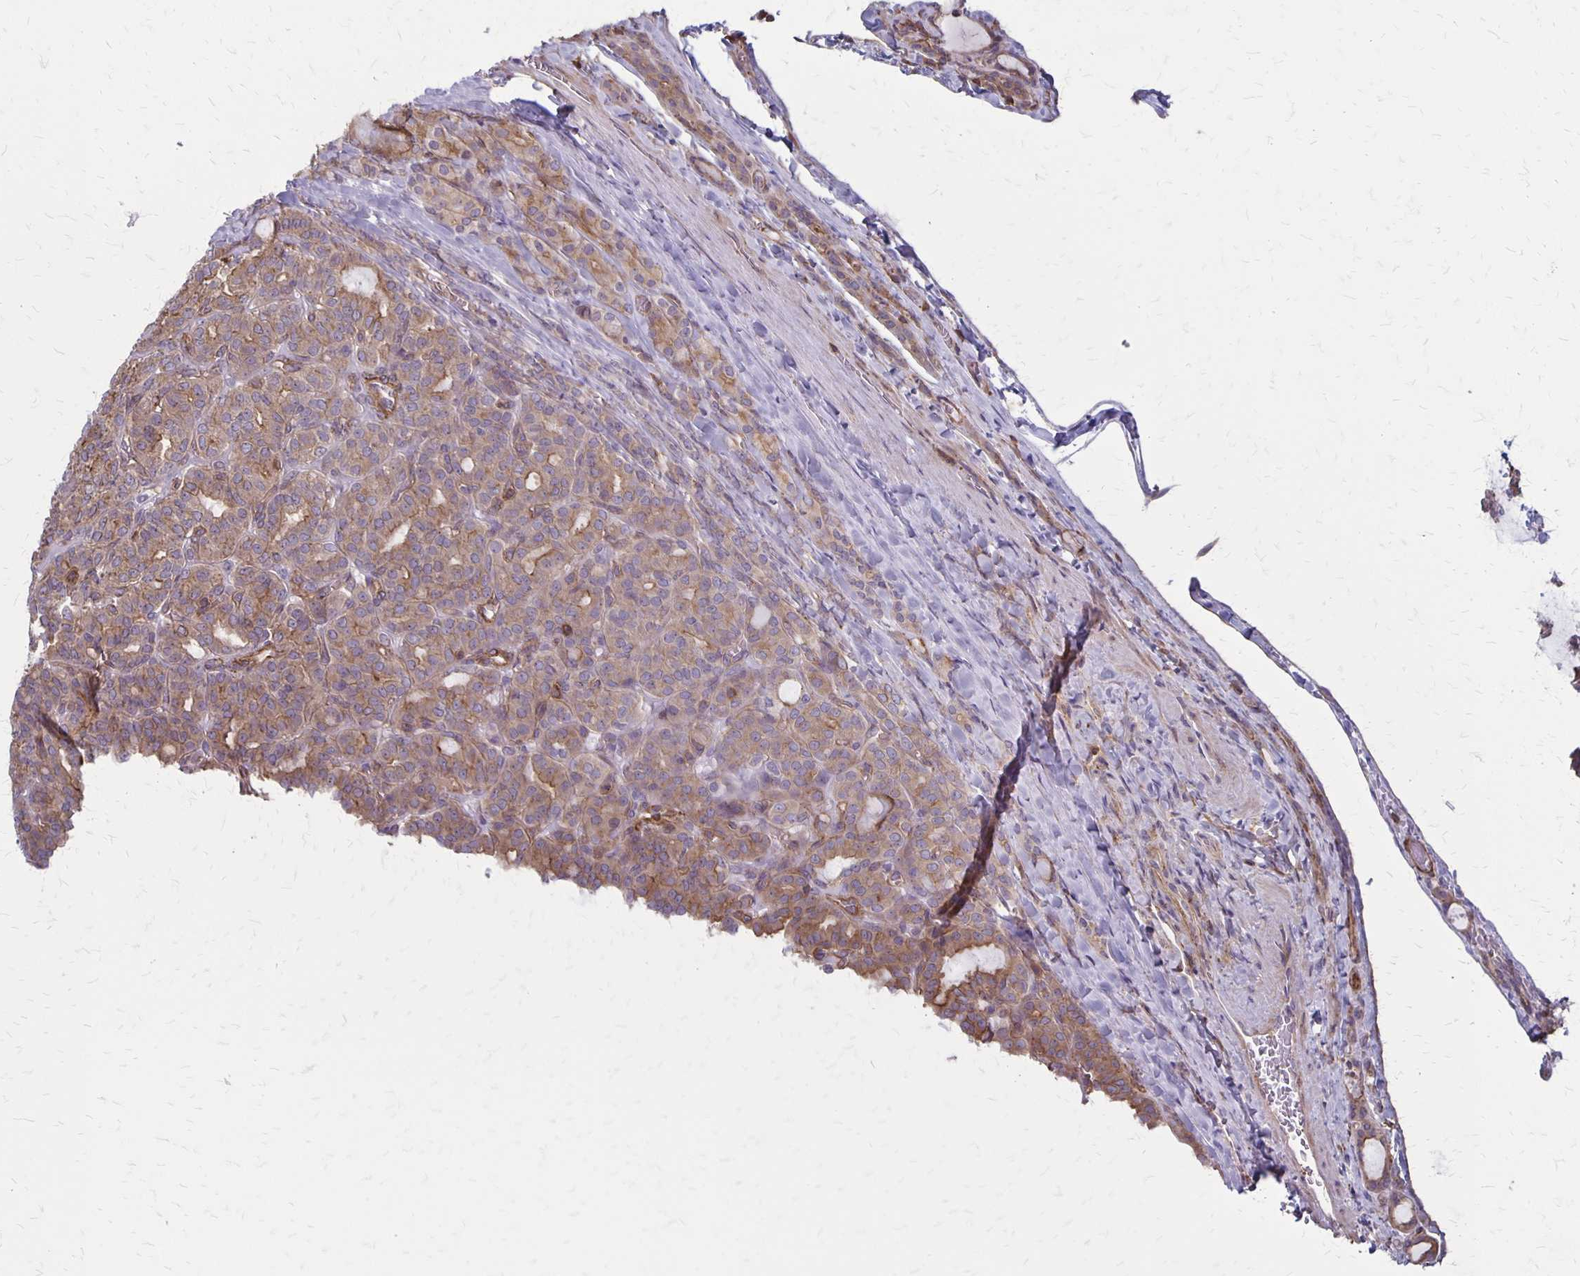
{"staining": {"intensity": "weak", "quantity": ">75%", "location": "cytoplasmic/membranous"}, "tissue": "thyroid cancer", "cell_type": "Tumor cells", "image_type": "cancer", "snomed": [{"axis": "morphology", "description": "Normal tissue, NOS"}, {"axis": "morphology", "description": "Follicular adenoma carcinoma, NOS"}, {"axis": "topography", "description": "Thyroid gland"}], "caption": "Brown immunohistochemical staining in human thyroid cancer exhibits weak cytoplasmic/membranous expression in approximately >75% of tumor cells.", "gene": "SEPTIN5", "patient": {"sex": "female", "age": 31}}